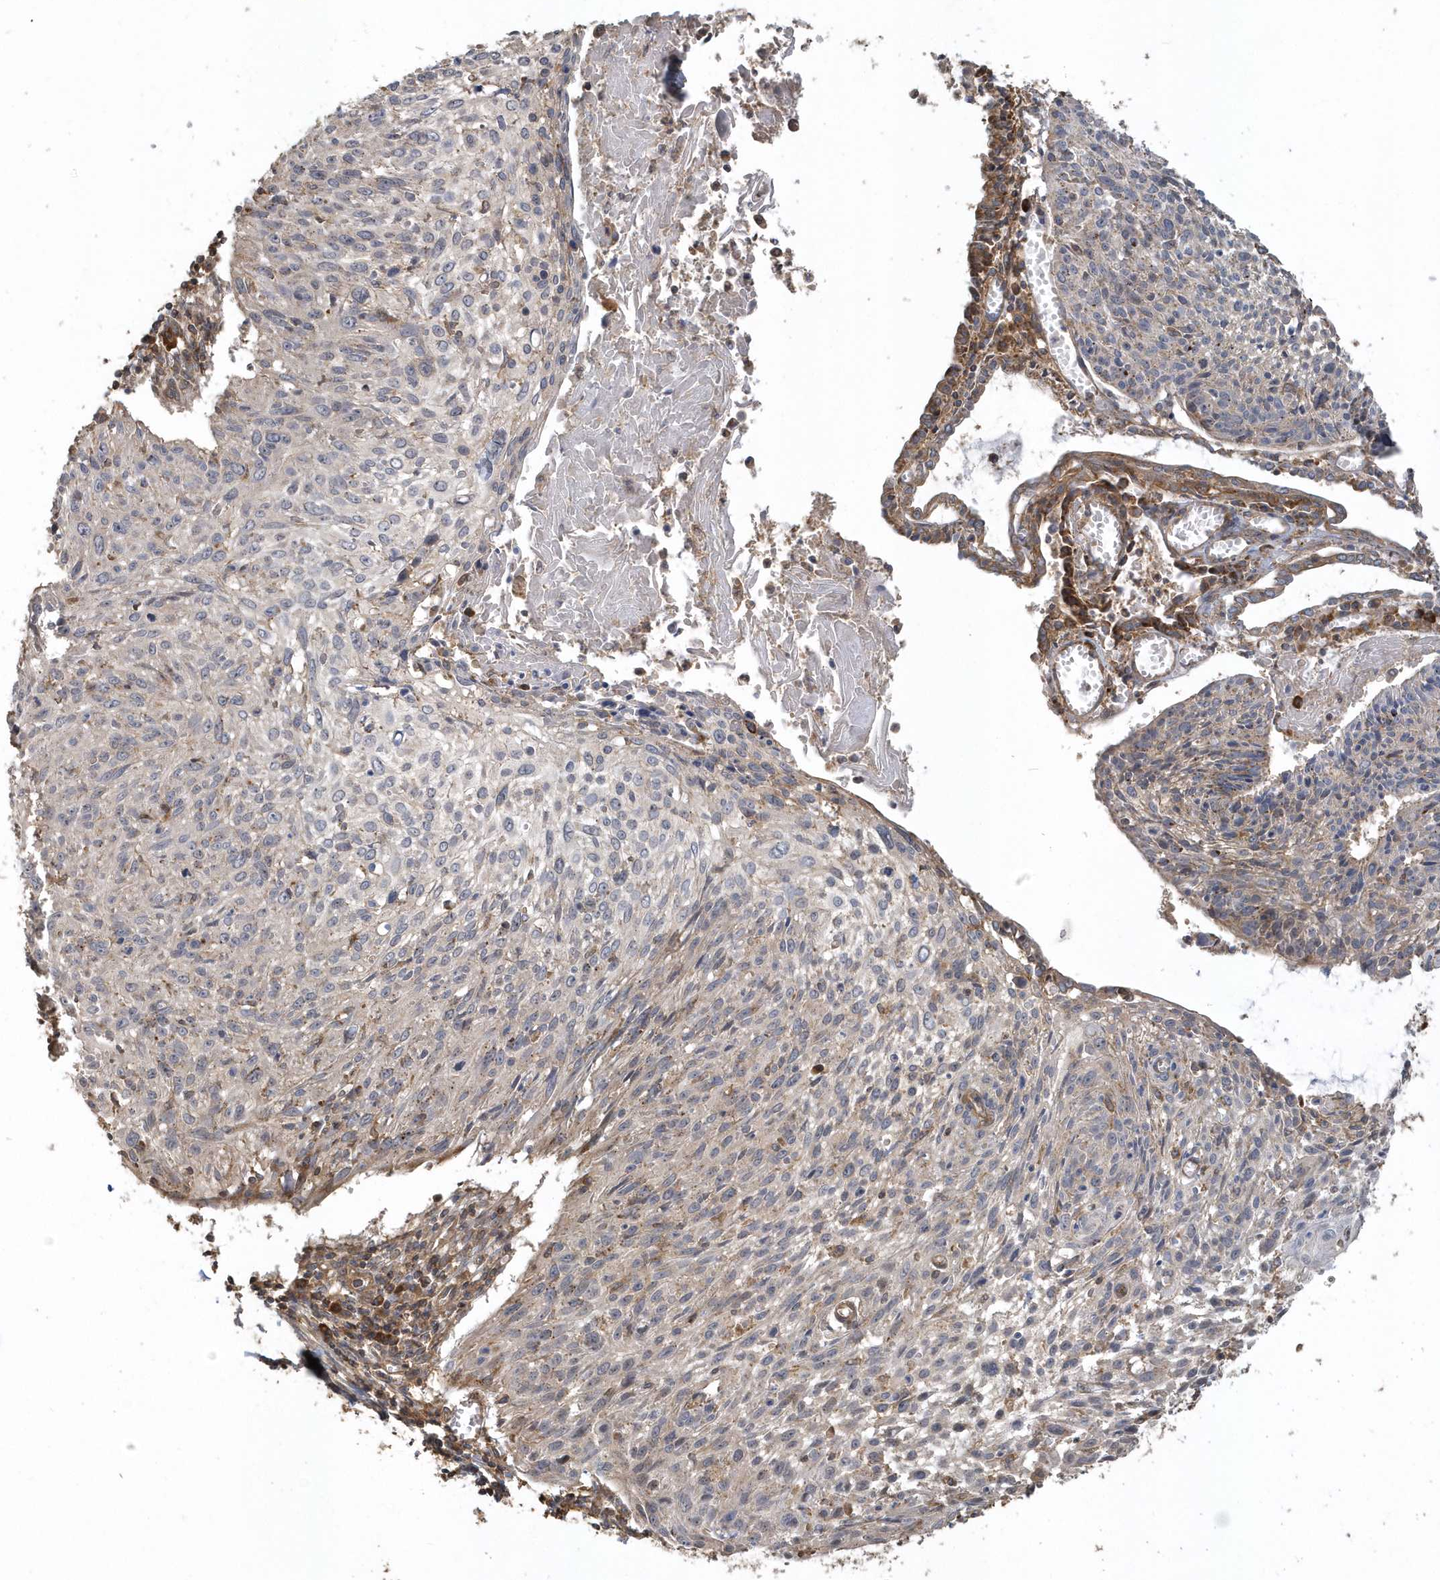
{"staining": {"intensity": "negative", "quantity": "none", "location": "none"}, "tissue": "cervical cancer", "cell_type": "Tumor cells", "image_type": "cancer", "snomed": [{"axis": "morphology", "description": "Squamous cell carcinoma, NOS"}, {"axis": "topography", "description": "Cervix"}], "caption": "This is a histopathology image of IHC staining of cervical cancer, which shows no staining in tumor cells.", "gene": "TRAIP", "patient": {"sex": "female", "age": 51}}